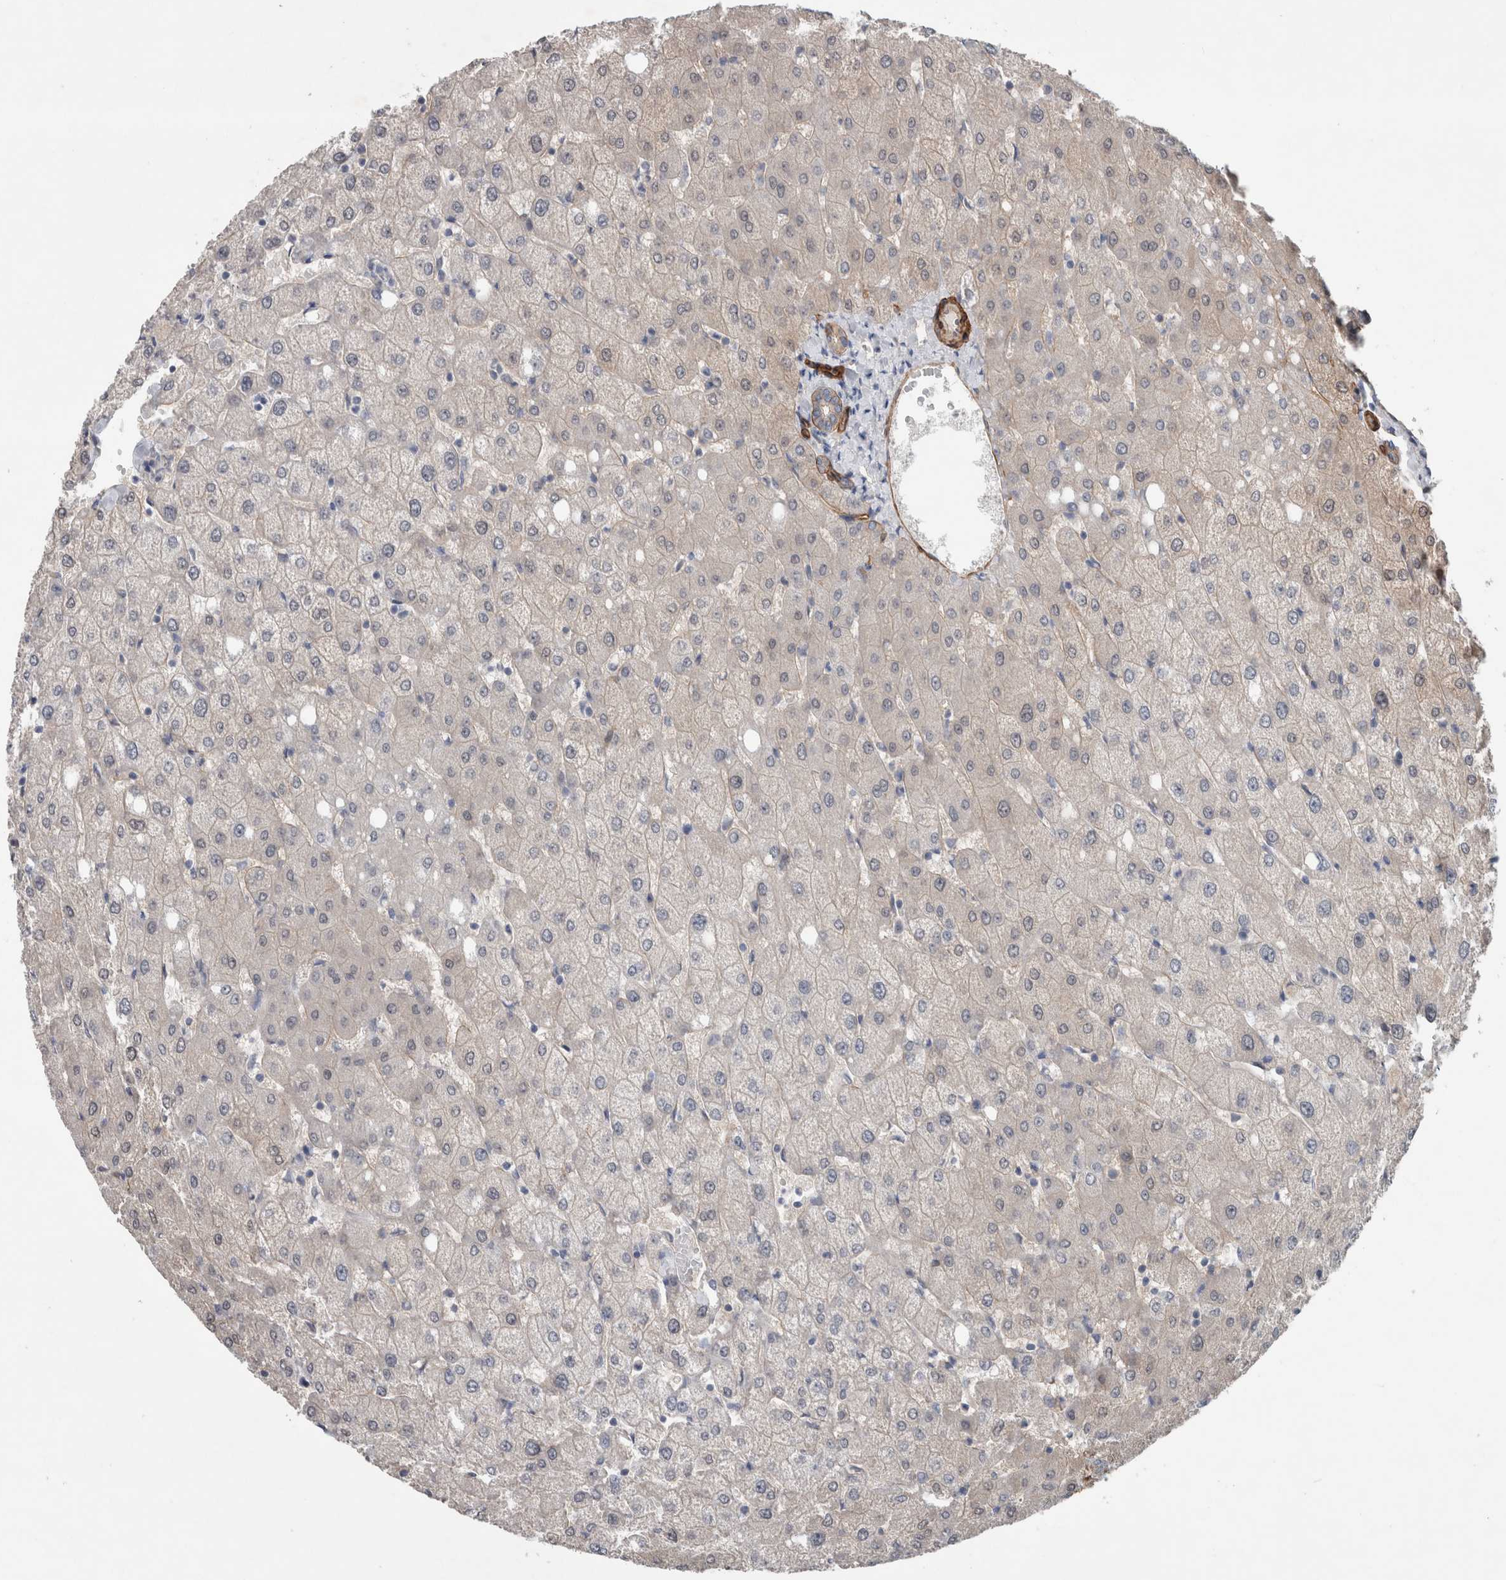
{"staining": {"intensity": "moderate", "quantity": "<25%", "location": "cytoplasmic/membranous"}, "tissue": "liver", "cell_type": "Cholangiocytes", "image_type": "normal", "snomed": [{"axis": "morphology", "description": "Normal tissue, NOS"}, {"axis": "topography", "description": "Liver"}], "caption": "DAB (3,3'-diaminobenzidine) immunohistochemical staining of benign liver exhibits moderate cytoplasmic/membranous protein positivity in about <25% of cholangiocytes. The staining was performed using DAB (3,3'-diaminobenzidine) to visualize the protein expression in brown, while the nuclei were stained in blue with hematoxylin (Magnification: 20x).", "gene": "BCAM", "patient": {"sex": "female", "age": 54}}